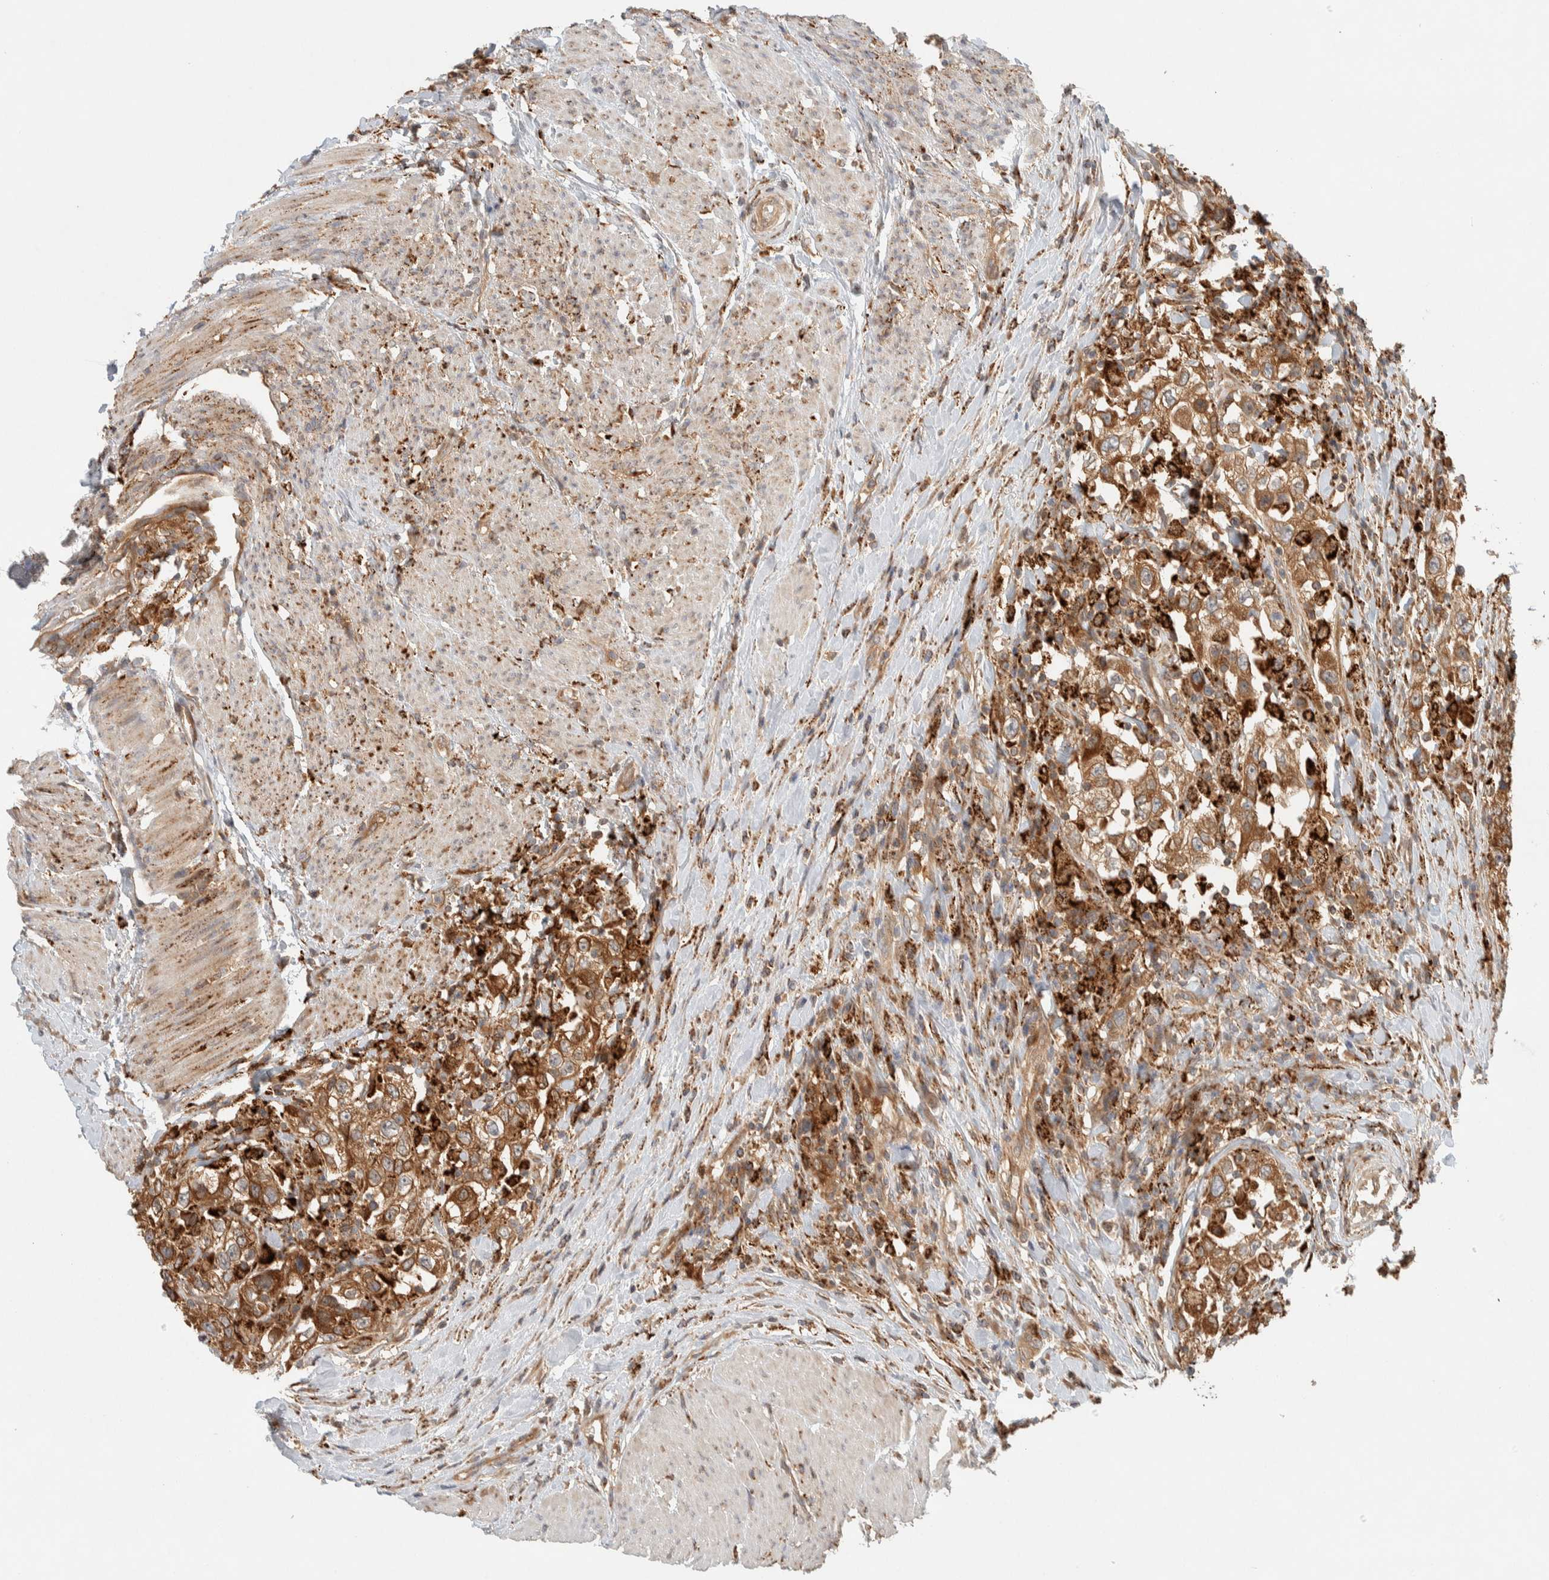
{"staining": {"intensity": "moderate", "quantity": ">75%", "location": "cytoplasmic/membranous"}, "tissue": "urothelial cancer", "cell_type": "Tumor cells", "image_type": "cancer", "snomed": [{"axis": "morphology", "description": "Urothelial carcinoma, High grade"}, {"axis": "topography", "description": "Urinary bladder"}], "caption": "Immunohistochemistry of human urothelial carcinoma (high-grade) demonstrates medium levels of moderate cytoplasmic/membranous expression in about >75% of tumor cells. (Stains: DAB in brown, nuclei in blue, Microscopy: brightfield microscopy at high magnification).", "gene": "FAM167A", "patient": {"sex": "female", "age": 80}}